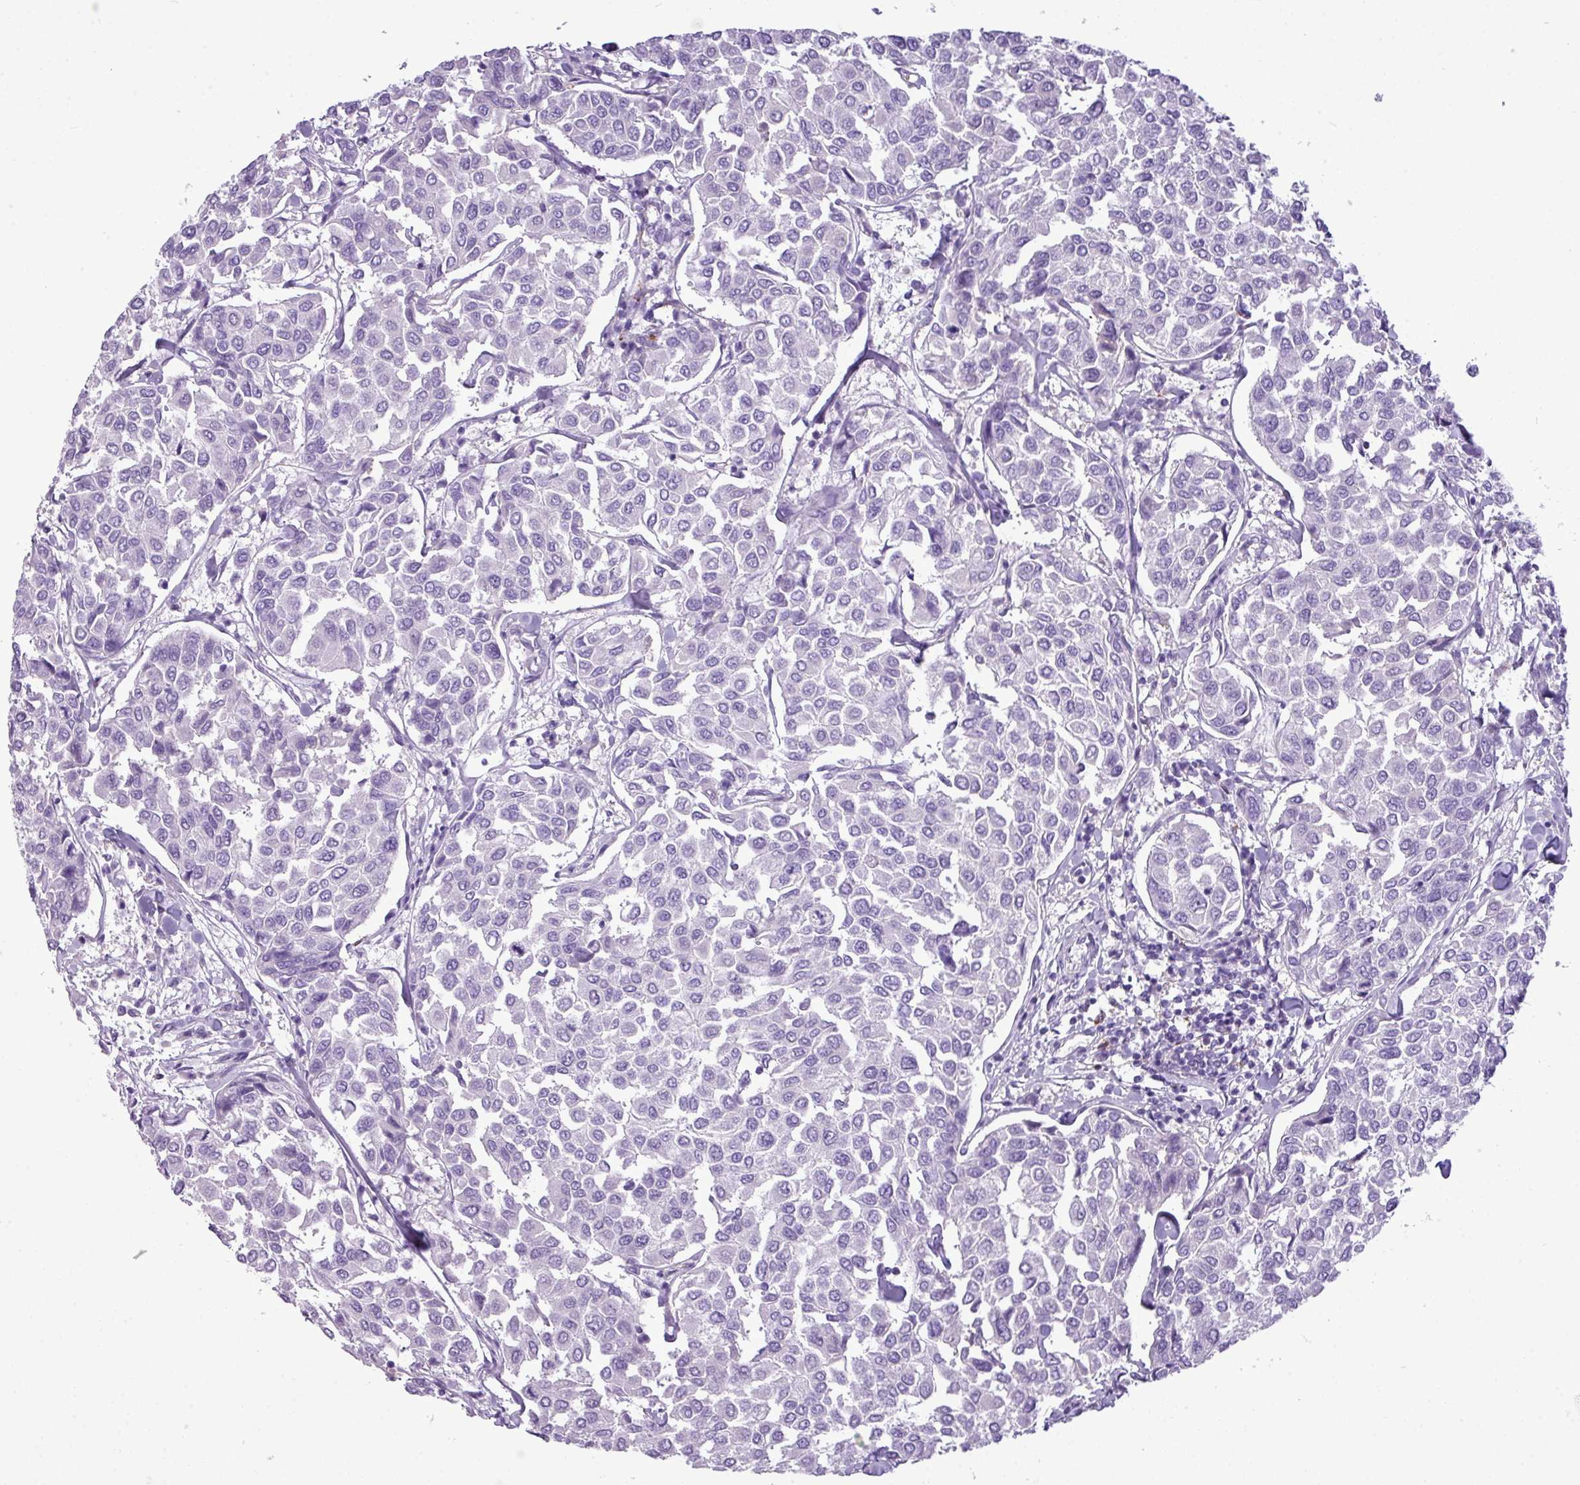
{"staining": {"intensity": "negative", "quantity": "none", "location": "none"}, "tissue": "breast cancer", "cell_type": "Tumor cells", "image_type": "cancer", "snomed": [{"axis": "morphology", "description": "Duct carcinoma"}, {"axis": "topography", "description": "Breast"}], "caption": "DAB (3,3'-diaminobenzidine) immunohistochemical staining of human breast cancer exhibits no significant expression in tumor cells.", "gene": "RBMXL2", "patient": {"sex": "female", "age": 55}}